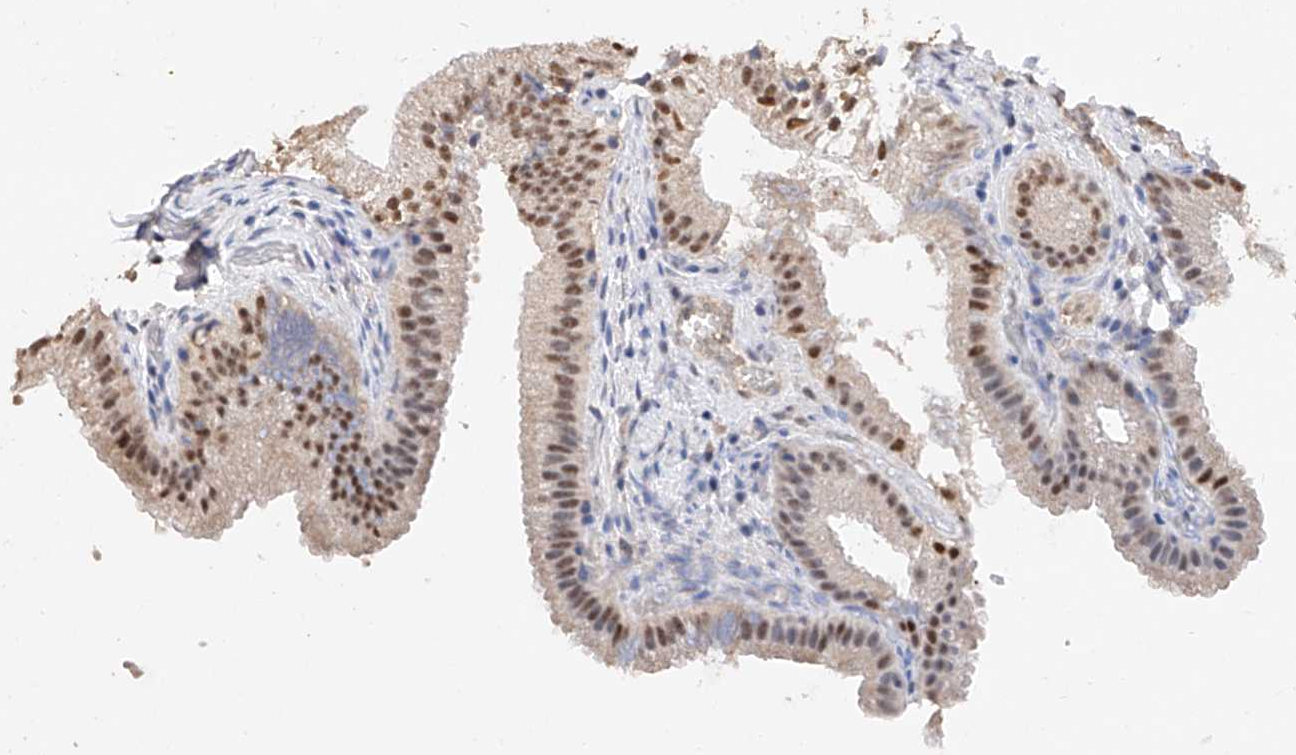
{"staining": {"intensity": "moderate", "quantity": "25%-75%", "location": "nuclear"}, "tissue": "gallbladder", "cell_type": "Glandular cells", "image_type": "normal", "snomed": [{"axis": "morphology", "description": "Normal tissue, NOS"}, {"axis": "topography", "description": "Gallbladder"}], "caption": "The photomicrograph displays a brown stain indicating the presence of a protein in the nuclear of glandular cells in gallbladder. (Brightfield microscopy of DAB IHC at high magnification).", "gene": "DMAP1", "patient": {"sex": "female", "age": 30}}